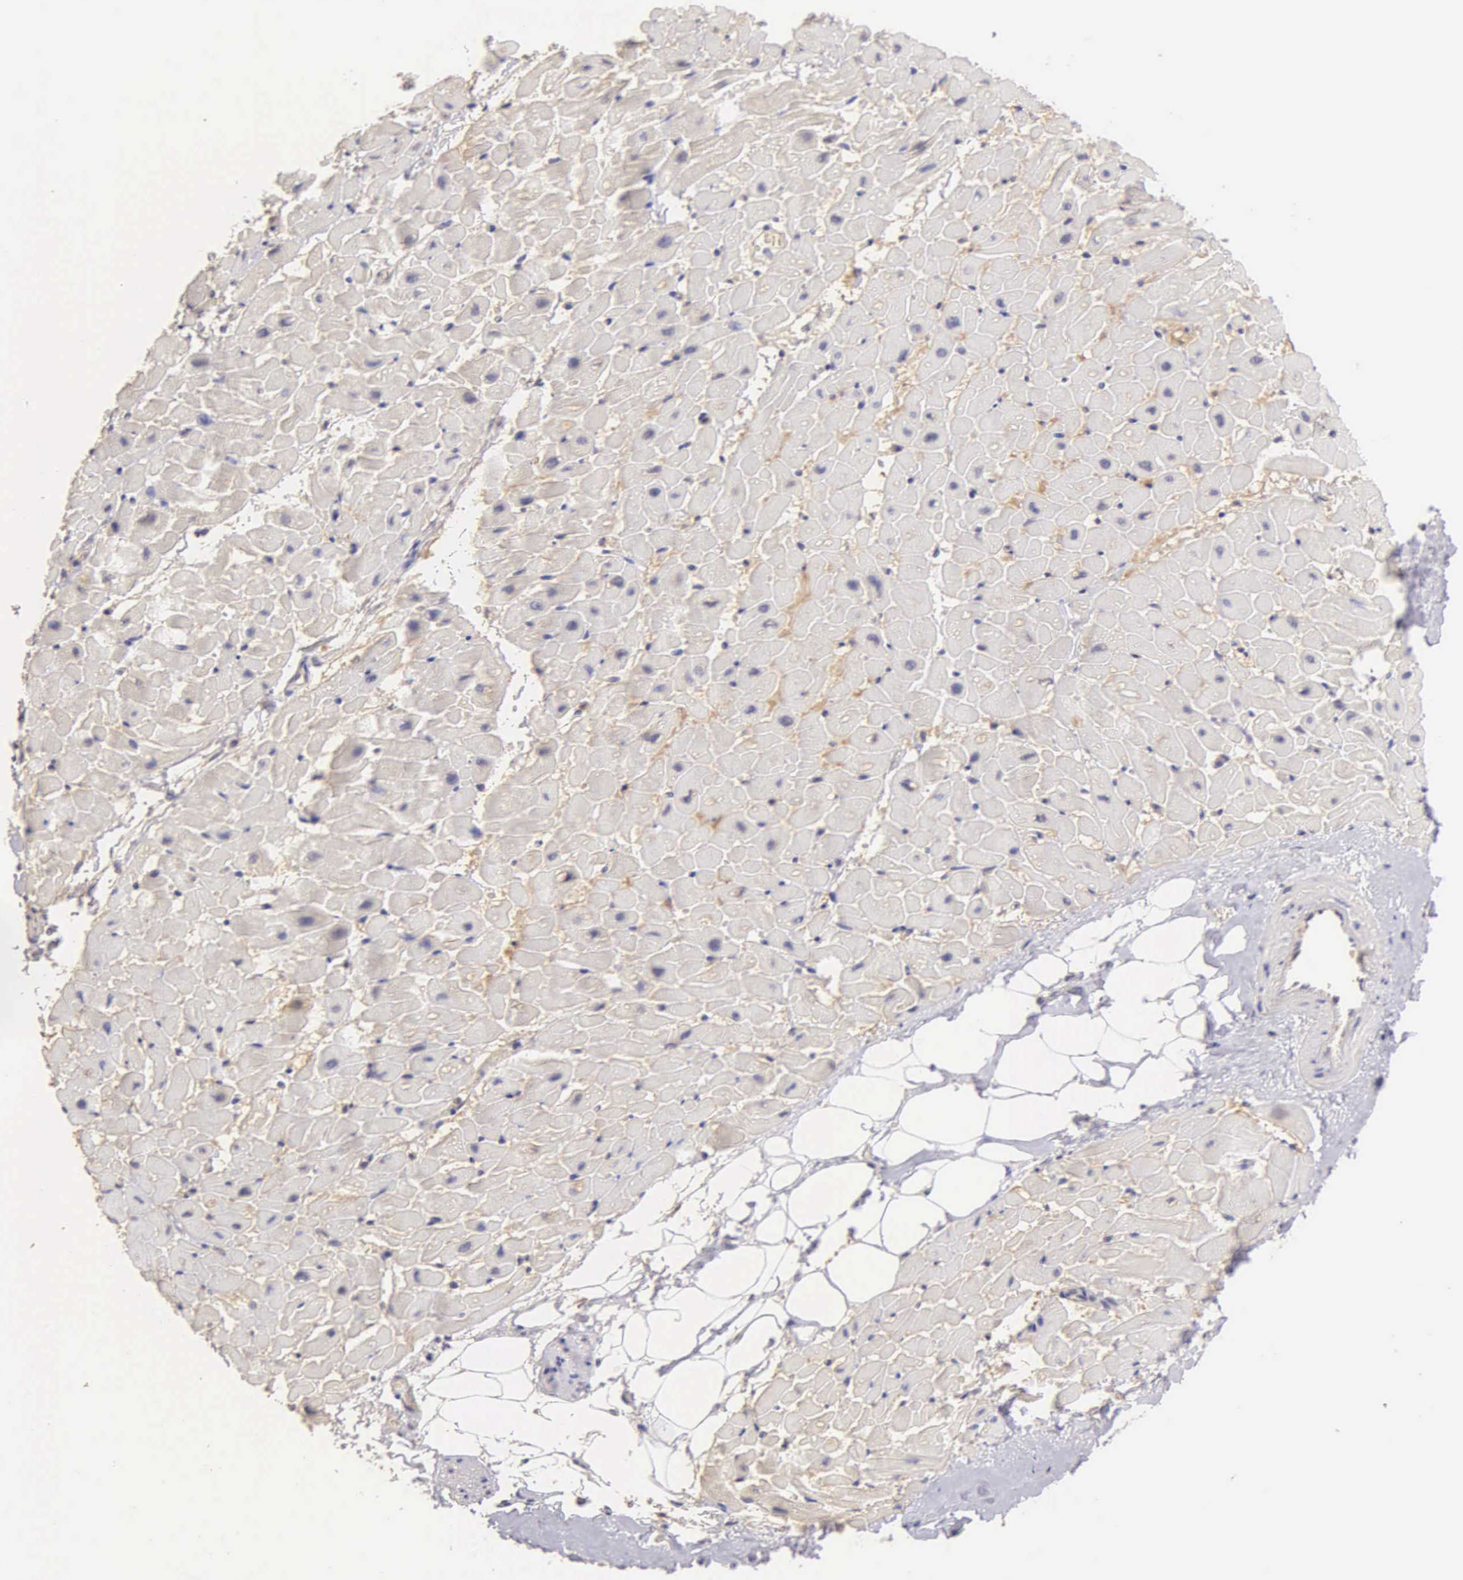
{"staining": {"intensity": "negative", "quantity": "none", "location": "none"}, "tissue": "heart muscle", "cell_type": "Cardiomyocytes", "image_type": "normal", "snomed": [{"axis": "morphology", "description": "Normal tissue, NOS"}, {"axis": "topography", "description": "Heart"}], "caption": "High magnification brightfield microscopy of benign heart muscle stained with DAB (3,3'-diaminobenzidine) (brown) and counterstained with hematoxylin (blue): cardiomyocytes show no significant expression.", "gene": "MKI67", "patient": {"sex": "male", "age": 45}}